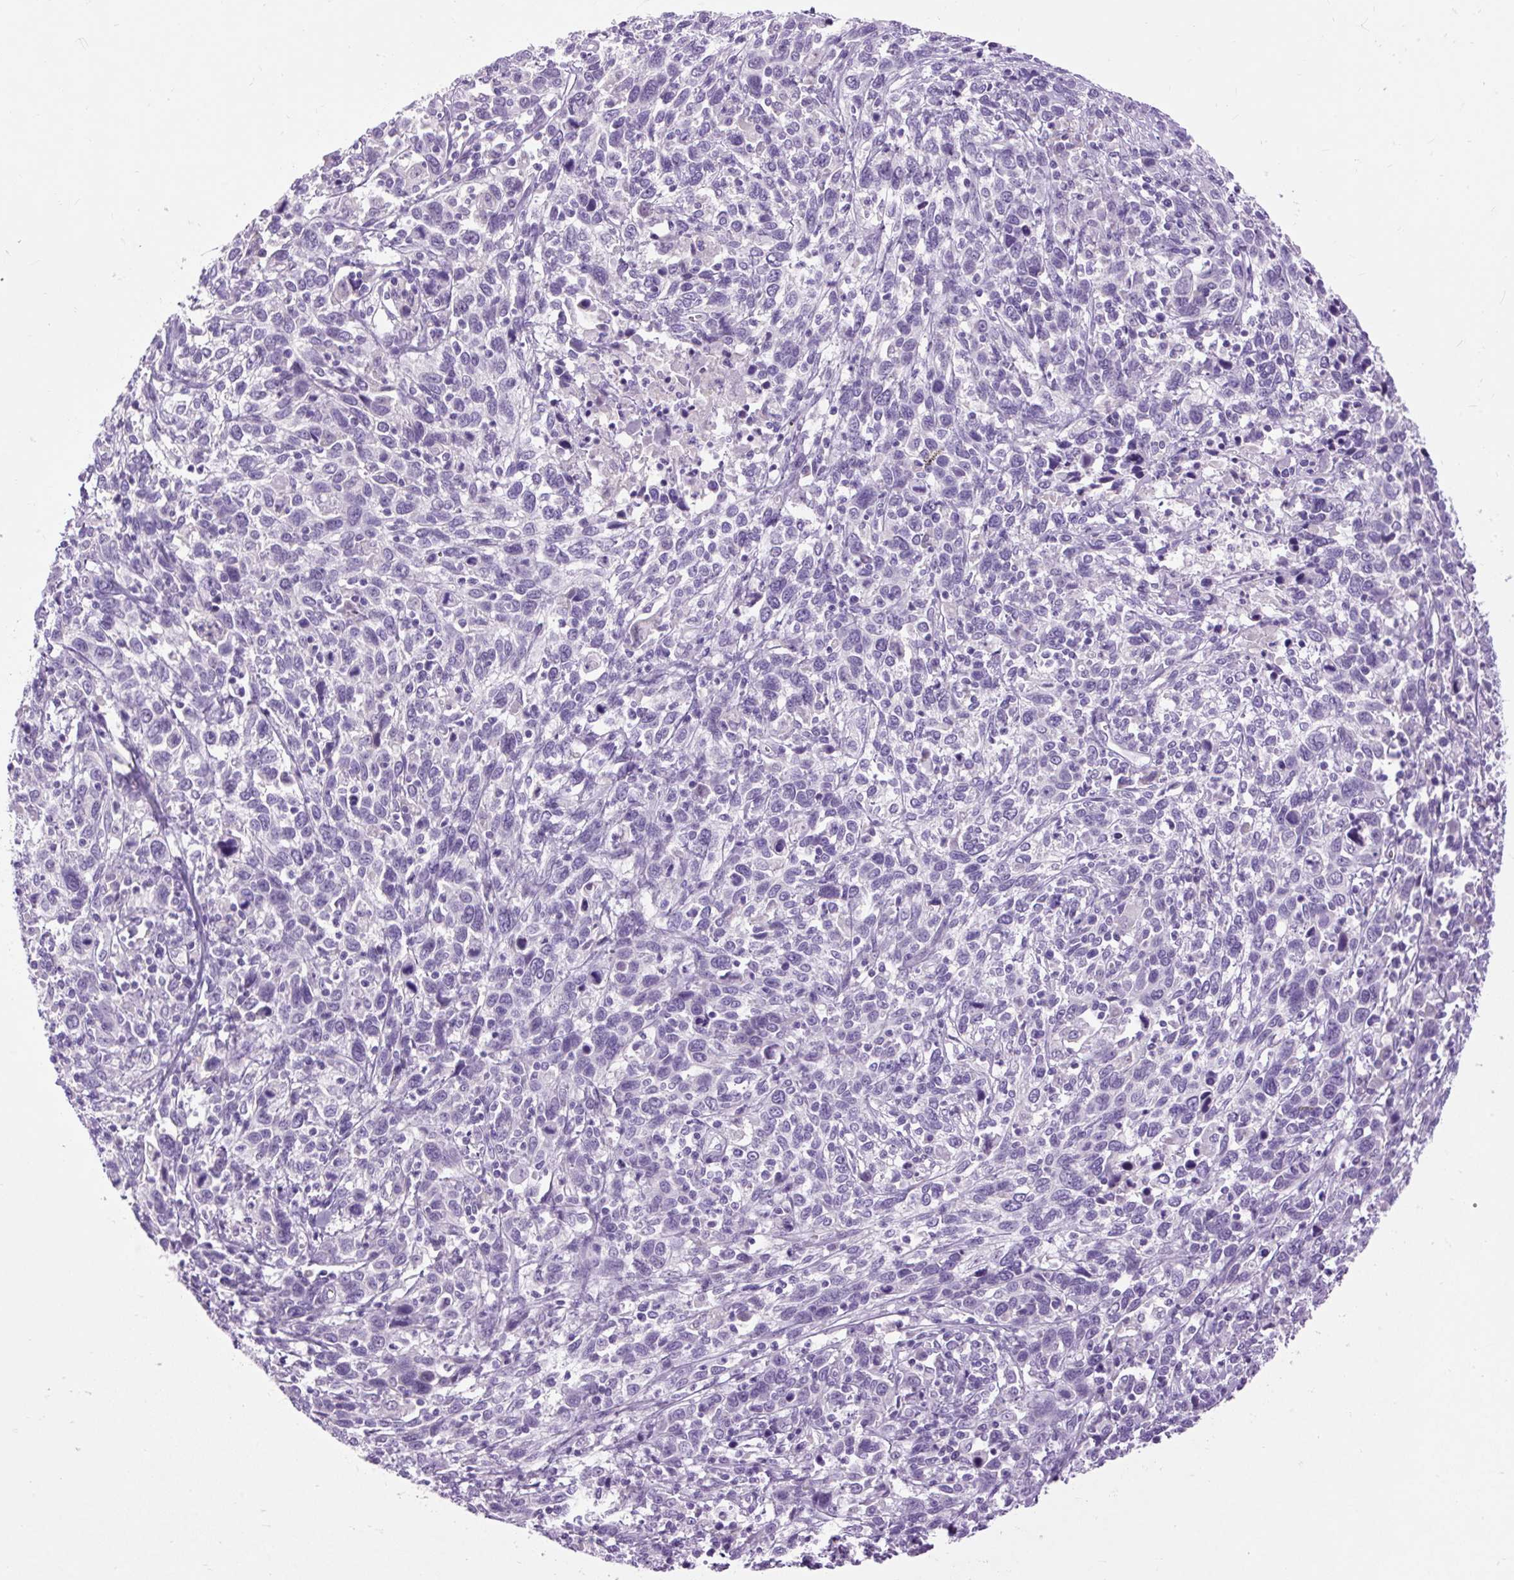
{"staining": {"intensity": "negative", "quantity": "none", "location": "none"}, "tissue": "cervical cancer", "cell_type": "Tumor cells", "image_type": "cancer", "snomed": [{"axis": "morphology", "description": "Squamous cell carcinoma, NOS"}, {"axis": "topography", "description": "Cervix"}], "caption": "Tumor cells are negative for brown protein staining in squamous cell carcinoma (cervical).", "gene": "FABP7", "patient": {"sex": "female", "age": 46}}